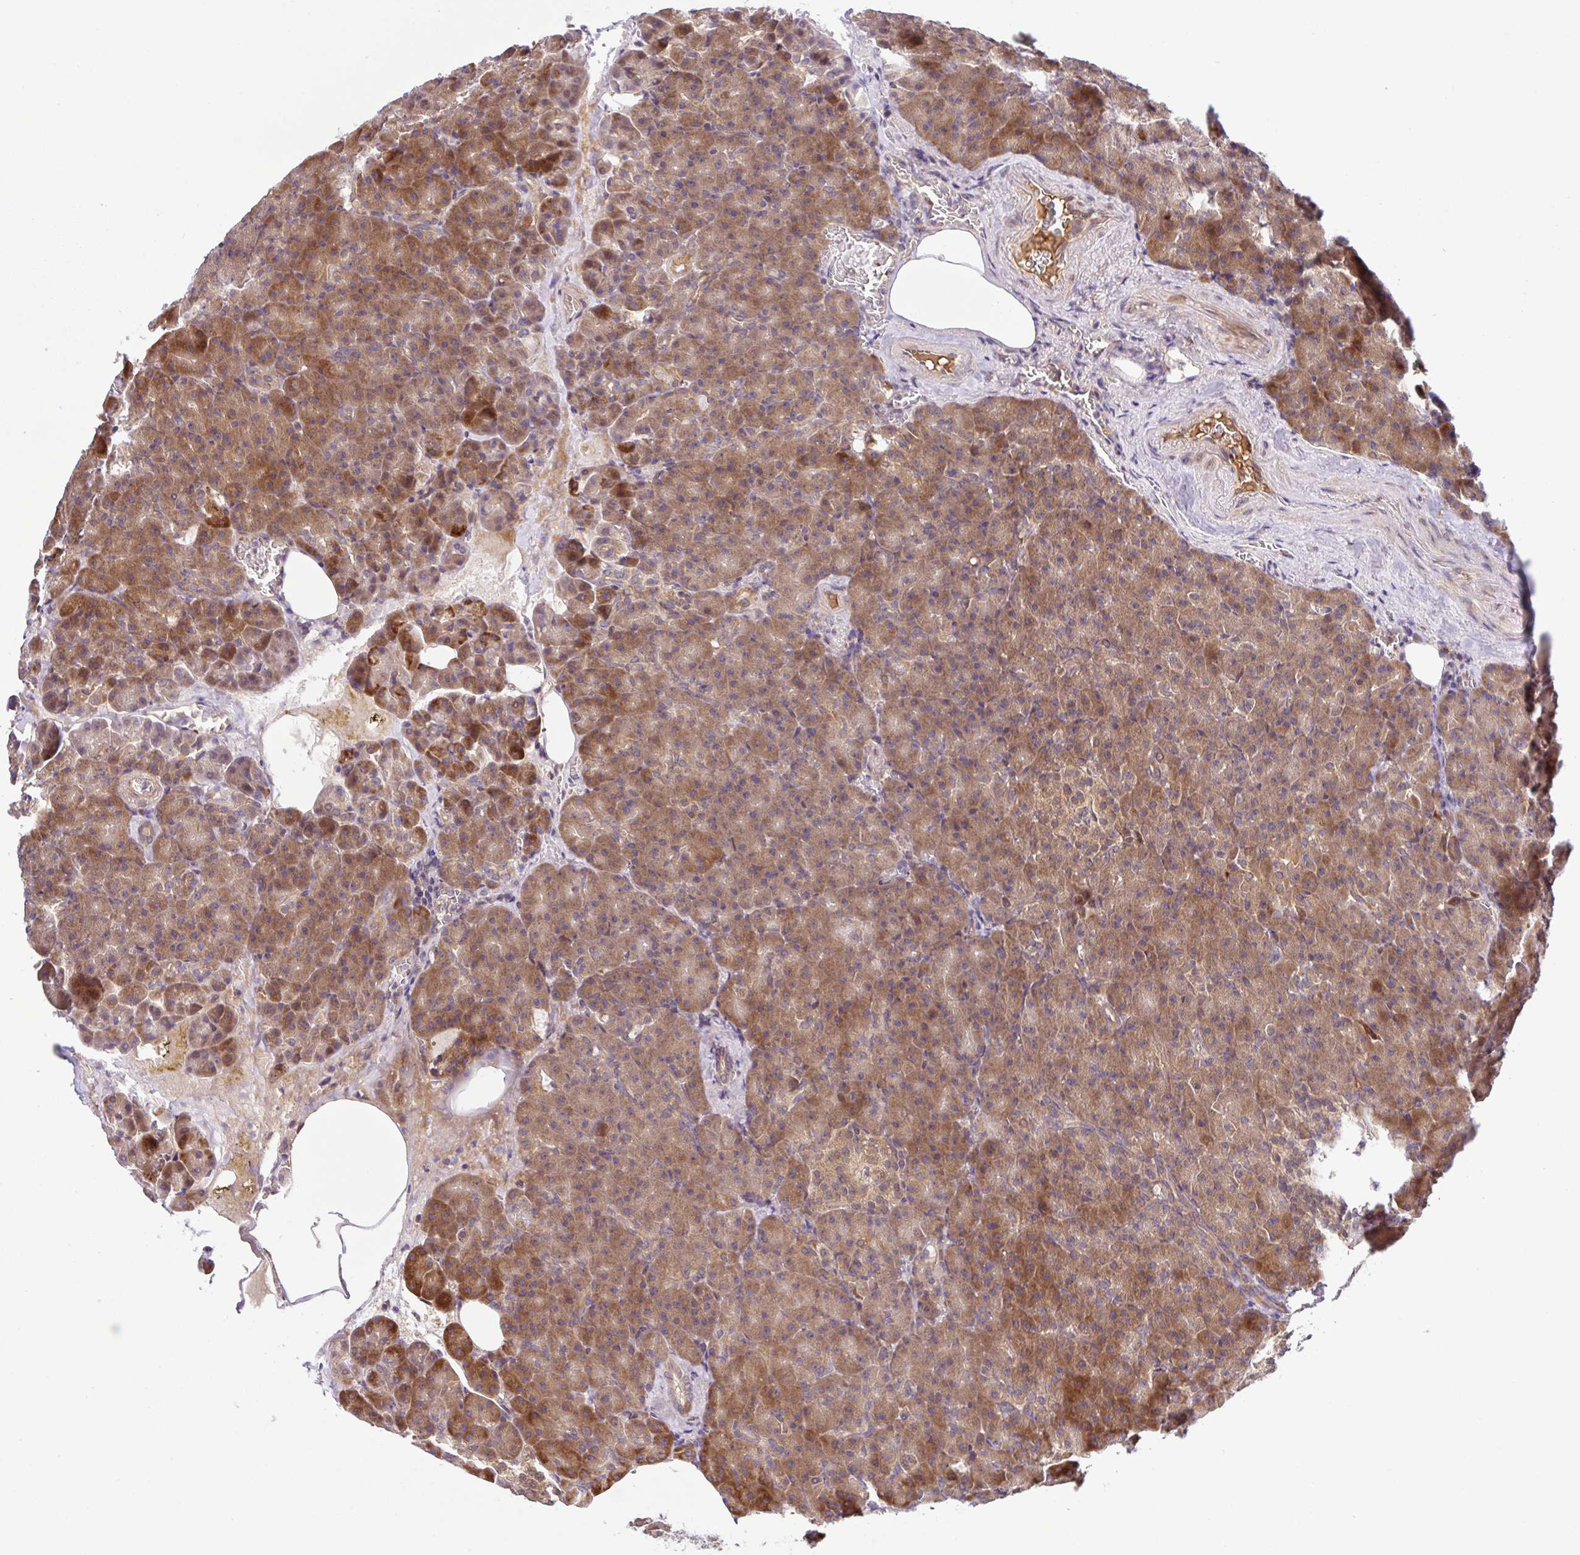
{"staining": {"intensity": "moderate", "quantity": ">75%", "location": "cytoplasmic/membranous"}, "tissue": "pancreas", "cell_type": "Exocrine glandular cells", "image_type": "normal", "snomed": [{"axis": "morphology", "description": "Normal tissue, NOS"}, {"axis": "topography", "description": "Pancreas"}], "caption": "The immunohistochemical stain highlights moderate cytoplasmic/membranous expression in exocrine glandular cells of normal pancreas. (Brightfield microscopy of DAB IHC at high magnification).", "gene": "UBE4A", "patient": {"sex": "female", "age": 74}}